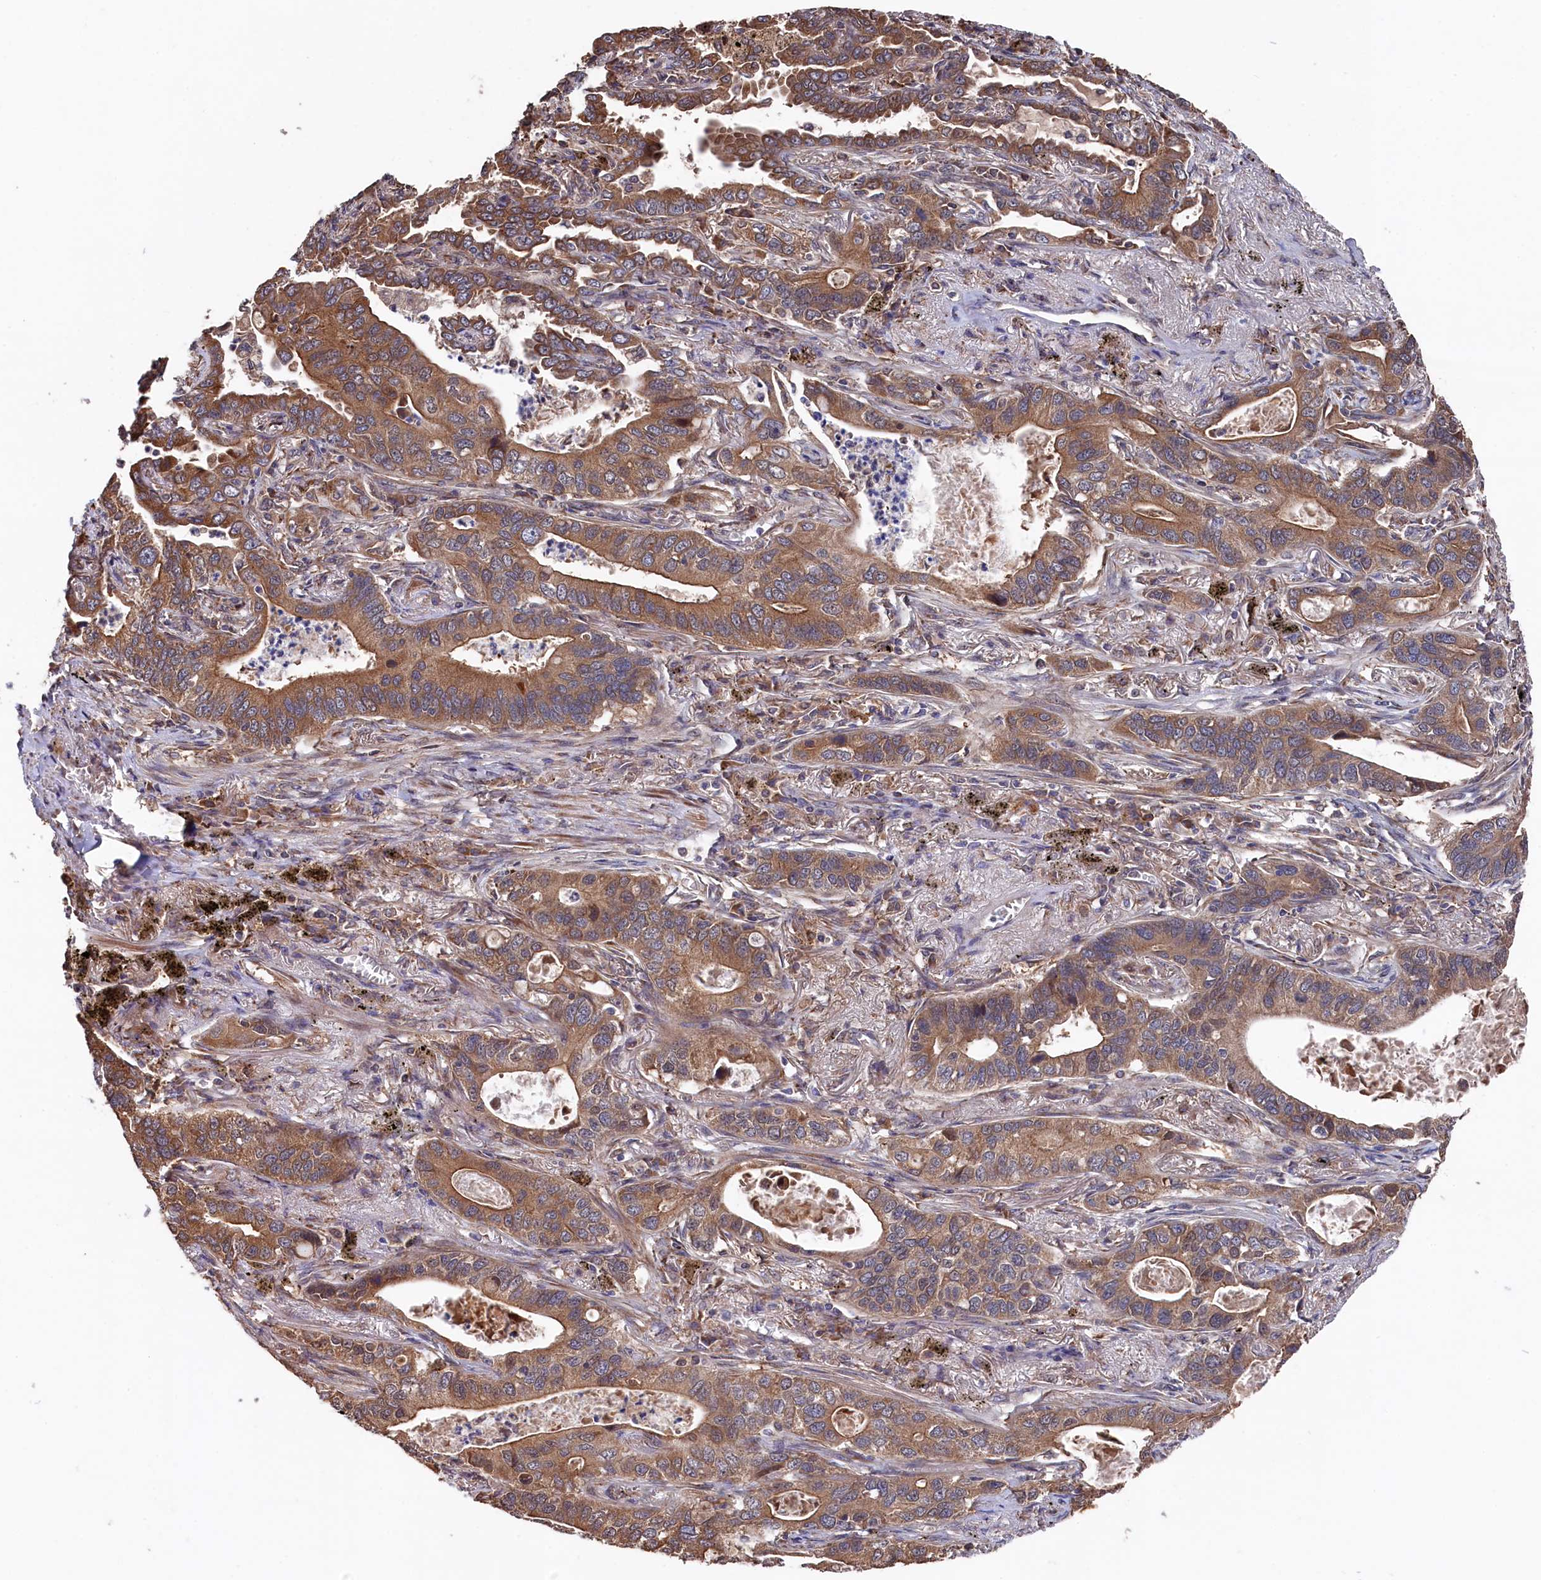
{"staining": {"intensity": "moderate", "quantity": ">75%", "location": "cytoplasmic/membranous"}, "tissue": "lung cancer", "cell_type": "Tumor cells", "image_type": "cancer", "snomed": [{"axis": "morphology", "description": "Adenocarcinoma, NOS"}, {"axis": "topography", "description": "Lung"}], "caption": "Immunohistochemistry of lung adenocarcinoma exhibits medium levels of moderate cytoplasmic/membranous staining in about >75% of tumor cells. The protein of interest is stained brown, and the nuclei are stained in blue (DAB (3,3'-diaminobenzidine) IHC with brightfield microscopy, high magnification).", "gene": "SLC12A4", "patient": {"sex": "male", "age": 67}}